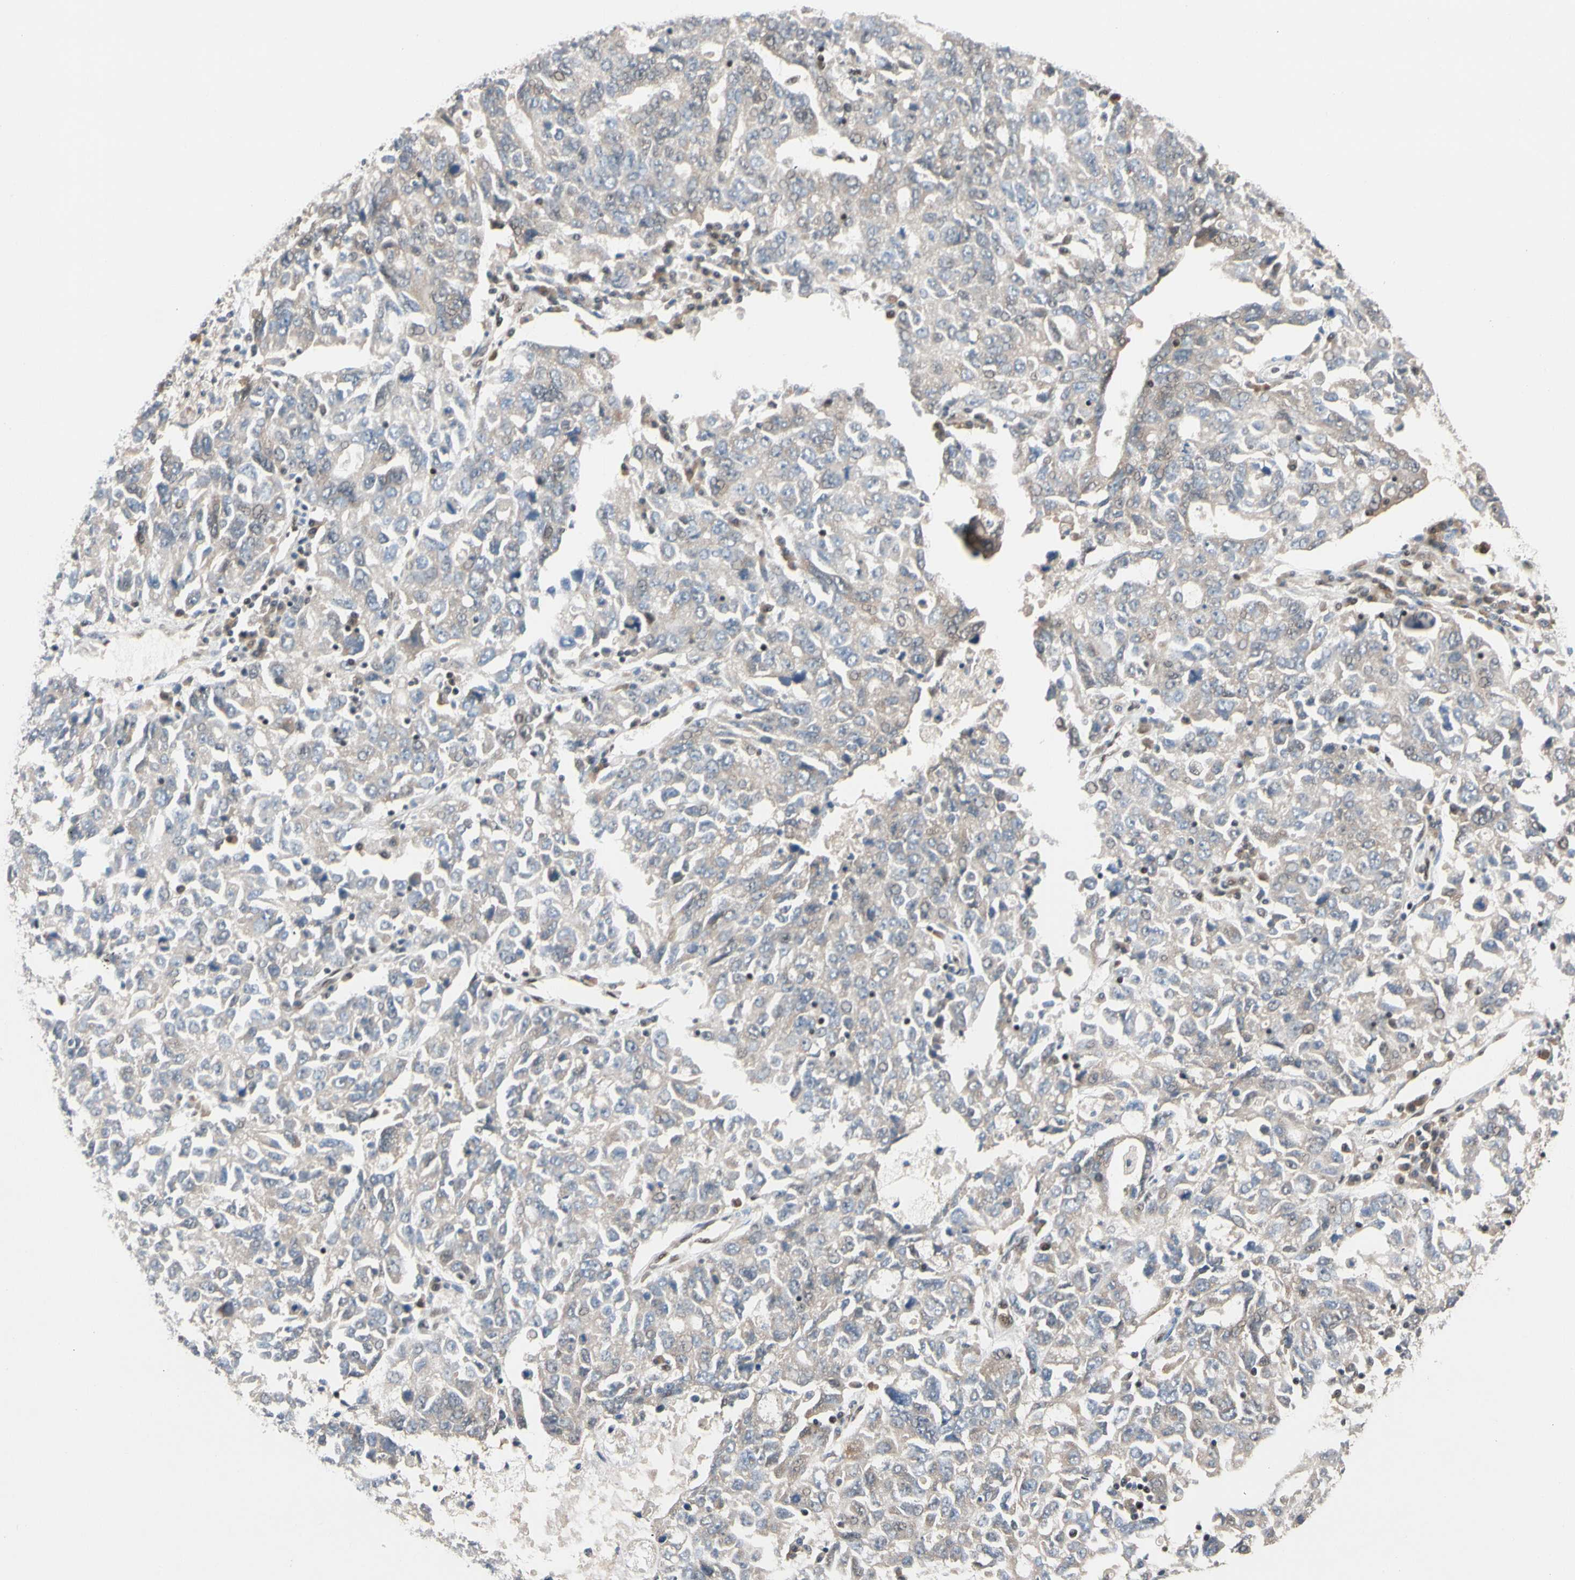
{"staining": {"intensity": "weak", "quantity": "<25%", "location": "nuclear"}, "tissue": "ovarian cancer", "cell_type": "Tumor cells", "image_type": "cancer", "snomed": [{"axis": "morphology", "description": "Carcinoma, endometroid"}, {"axis": "topography", "description": "Ovary"}], "caption": "The photomicrograph shows no staining of tumor cells in ovarian cancer.", "gene": "TAF4", "patient": {"sex": "female", "age": 62}}